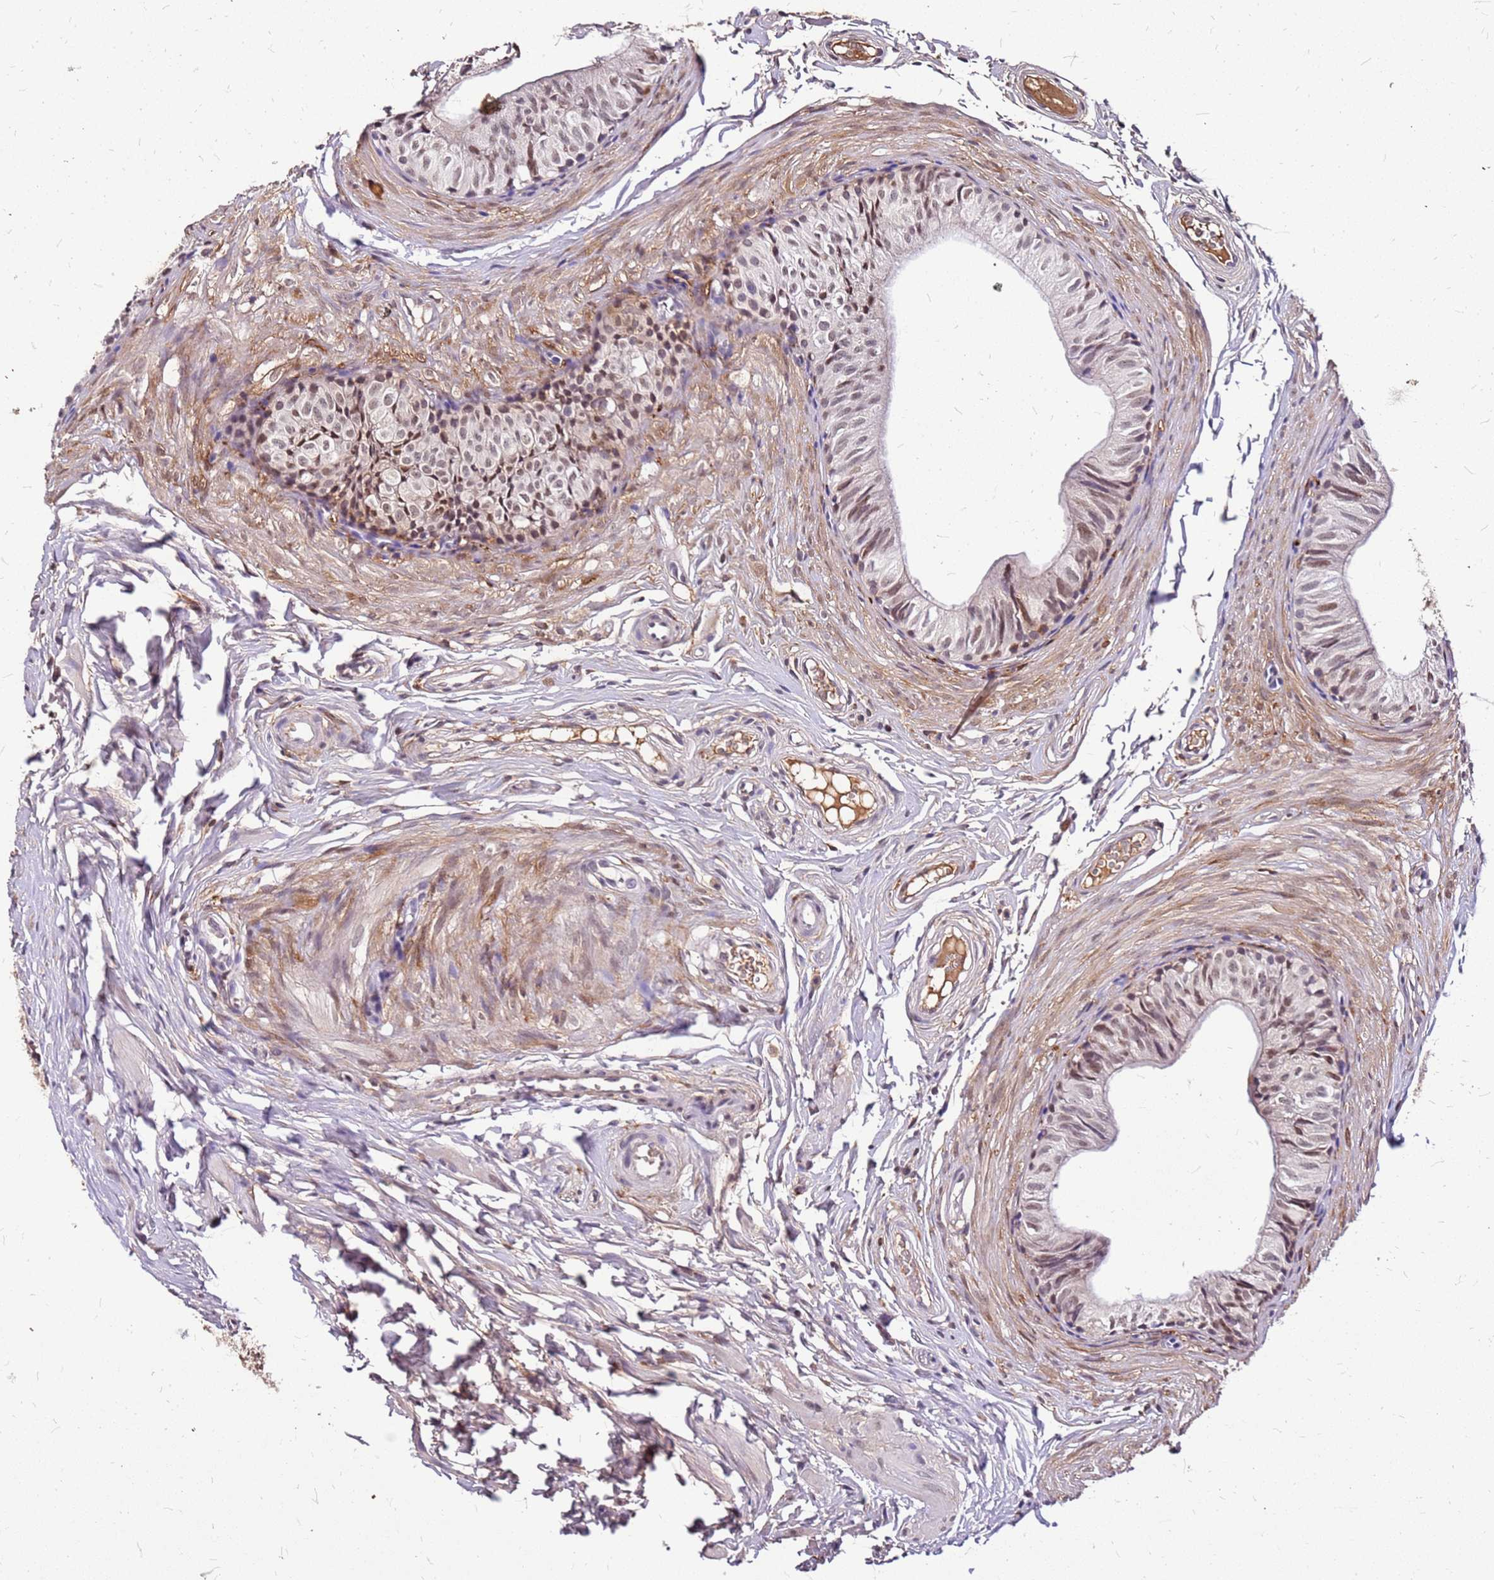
{"staining": {"intensity": "moderate", "quantity": ">75%", "location": "nuclear"}, "tissue": "epididymis", "cell_type": "Glandular cells", "image_type": "normal", "snomed": [{"axis": "morphology", "description": "Normal tissue, NOS"}, {"axis": "topography", "description": "Epididymis"}], "caption": "Immunohistochemistry of normal epididymis shows medium levels of moderate nuclear positivity in approximately >75% of glandular cells.", "gene": "ALDH1A3", "patient": {"sex": "male", "age": 37}}